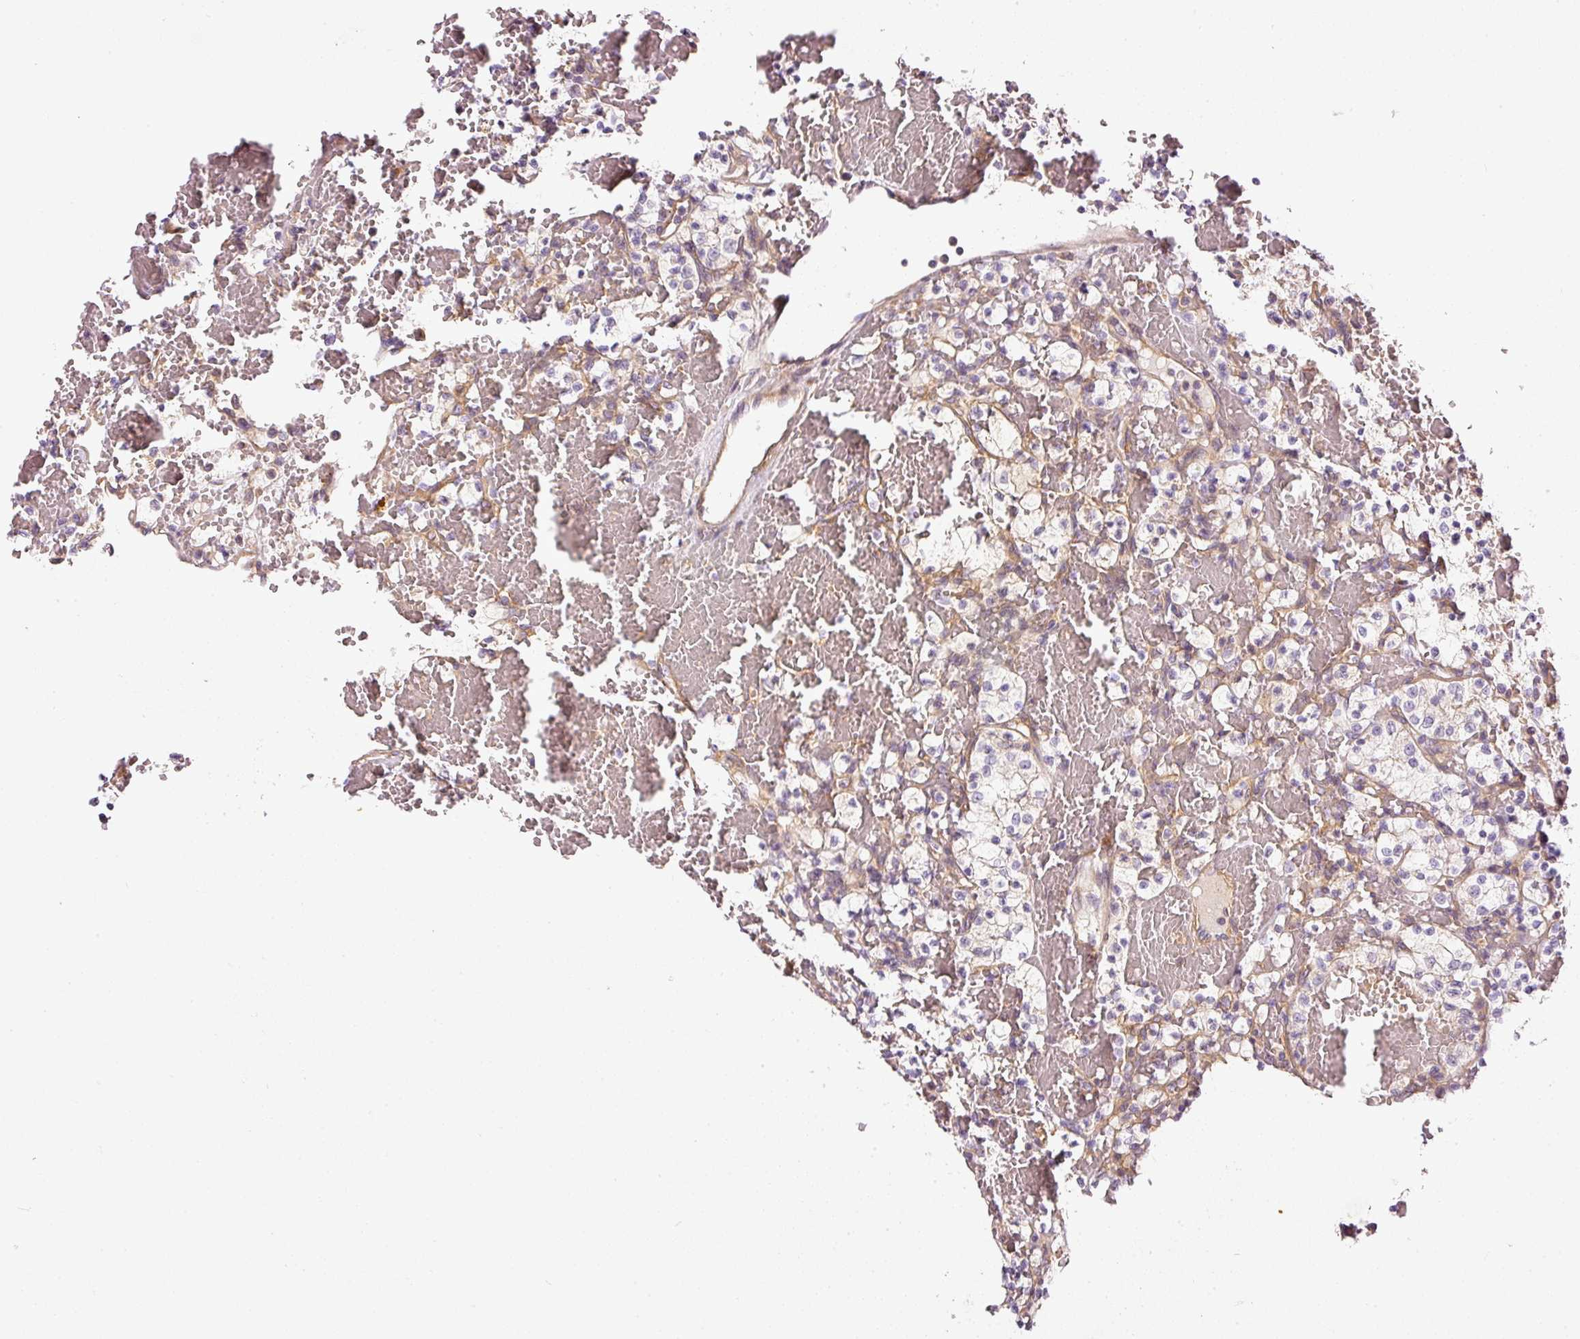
{"staining": {"intensity": "negative", "quantity": "none", "location": "none"}, "tissue": "renal cancer", "cell_type": "Tumor cells", "image_type": "cancer", "snomed": [{"axis": "morphology", "description": "Adenocarcinoma, NOS"}, {"axis": "topography", "description": "Kidney"}], "caption": "IHC of human renal adenocarcinoma shows no staining in tumor cells.", "gene": "TBC1D2B", "patient": {"sex": "female", "age": 60}}